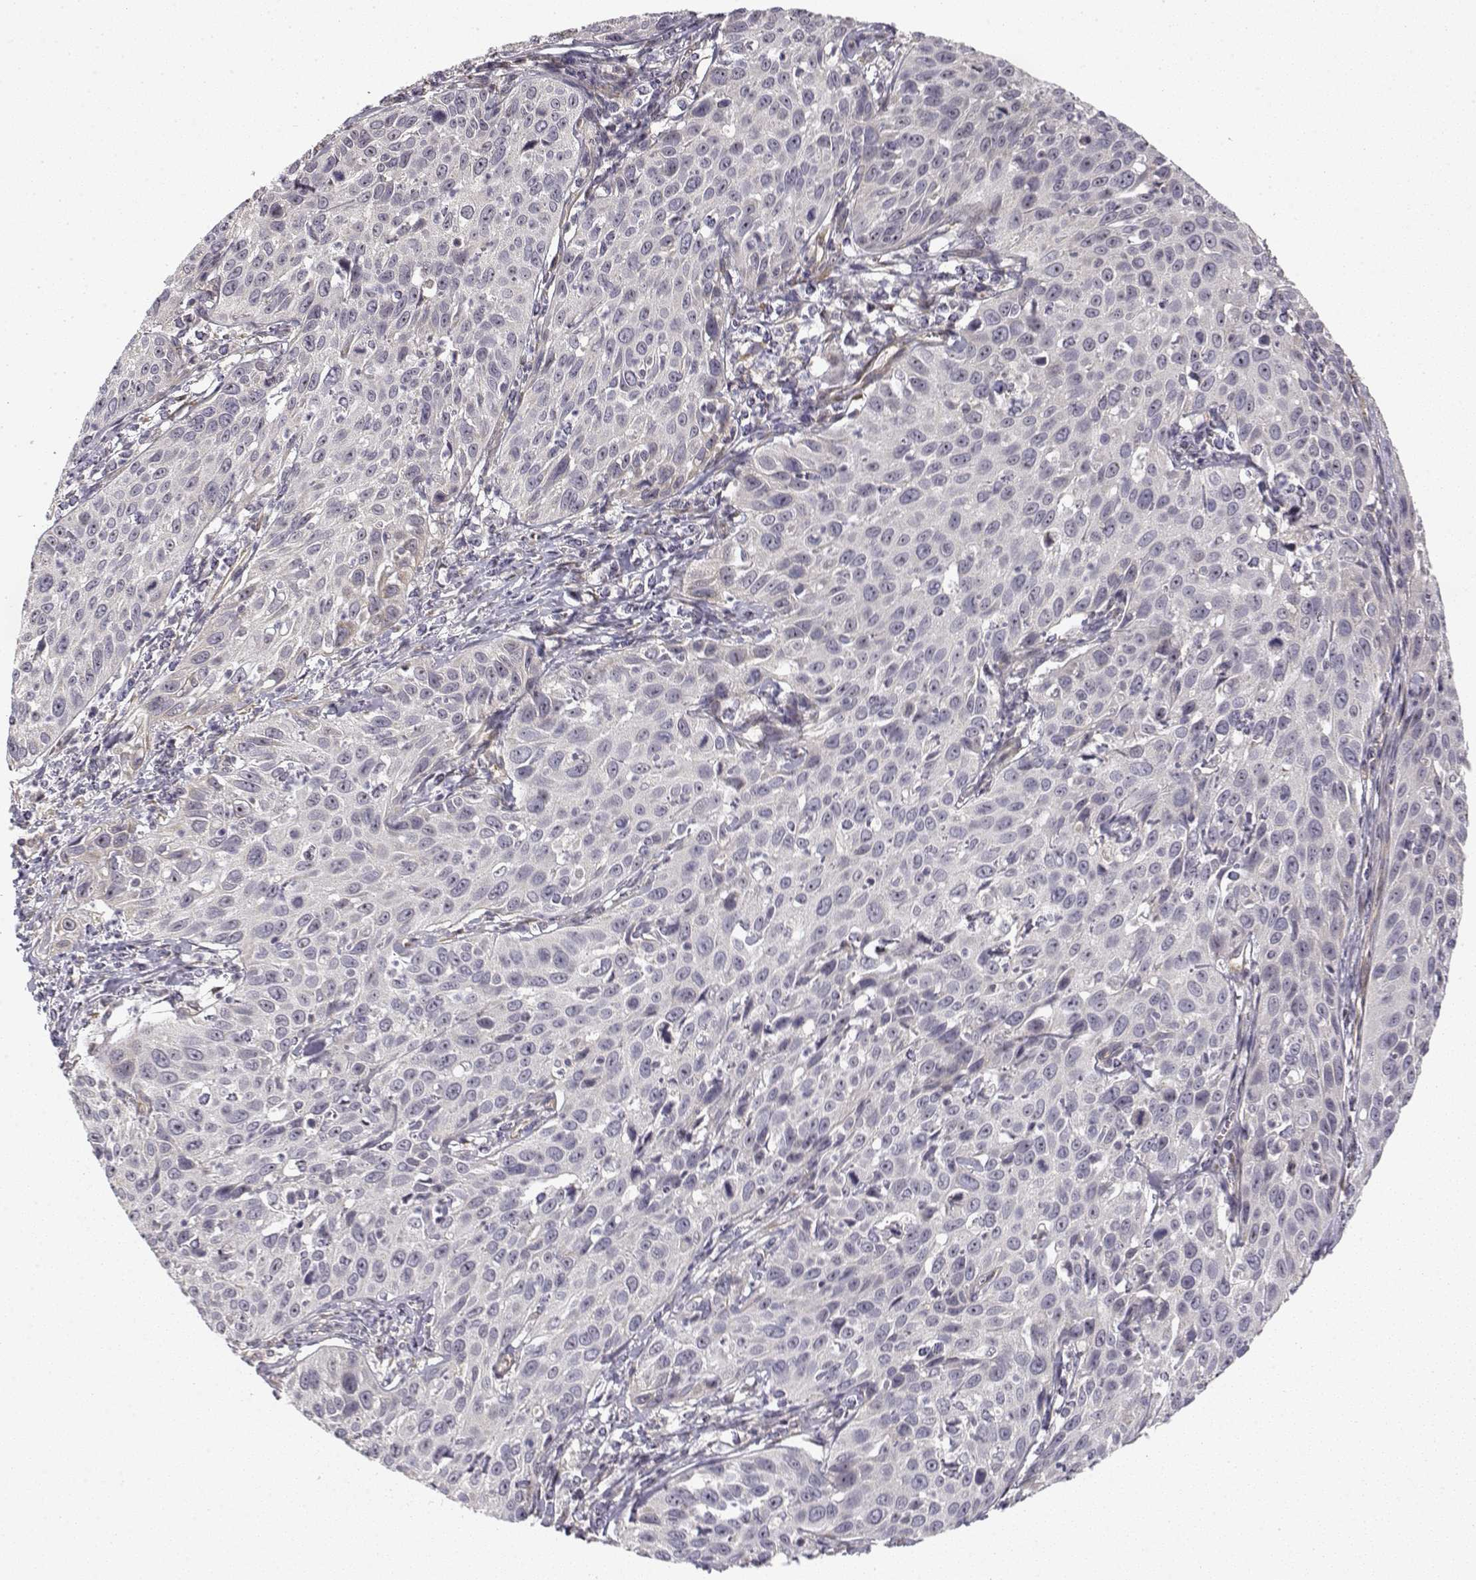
{"staining": {"intensity": "negative", "quantity": "none", "location": "none"}, "tissue": "cervical cancer", "cell_type": "Tumor cells", "image_type": "cancer", "snomed": [{"axis": "morphology", "description": "Squamous cell carcinoma, NOS"}, {"axis": "topography", "description": "Cervix"}], "caption": "Tumor cells are negative for protein expression in human squamous cell carcinoma (cervical).", "gene": "MED12L", "patient": {"sex": "female", "age": 26}}